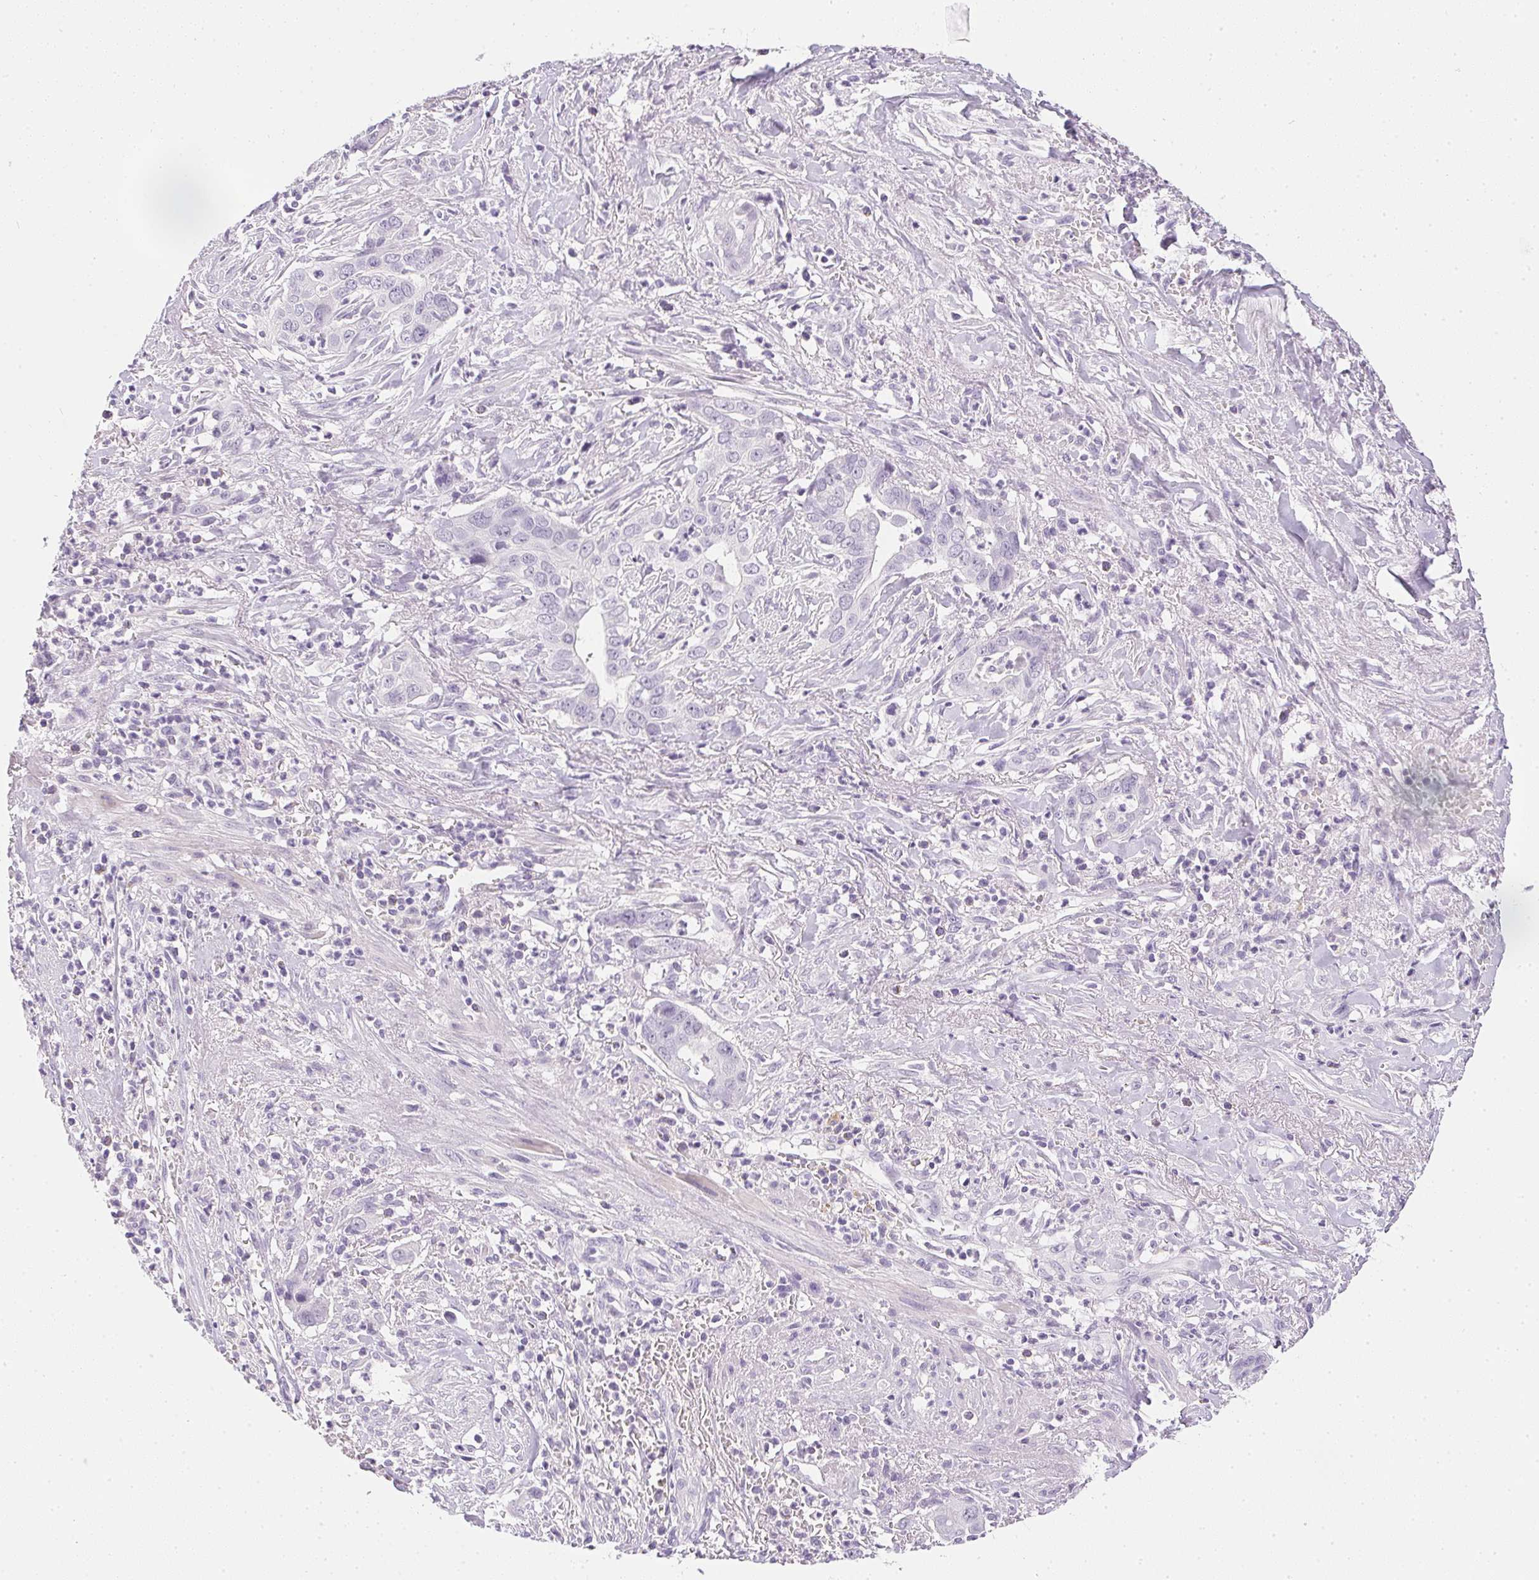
{"staining": {"intensity": "negative", "quantity": "none", "location": "none"}, "tissue": "liver cancer", "cell_type": "Tumor cells", "image_type": "cancer", "snomed": [{"axis": "morphology", "description": "Cholangiocarcinoma"}, {"axis": "topography", "description": "Liver"}], "caption": "The image demonstrates no staining of tumor cells in cholangiocarcinoma (liver).", "gene": "PPY", "patient": {"sex": "female", "age": 79}}